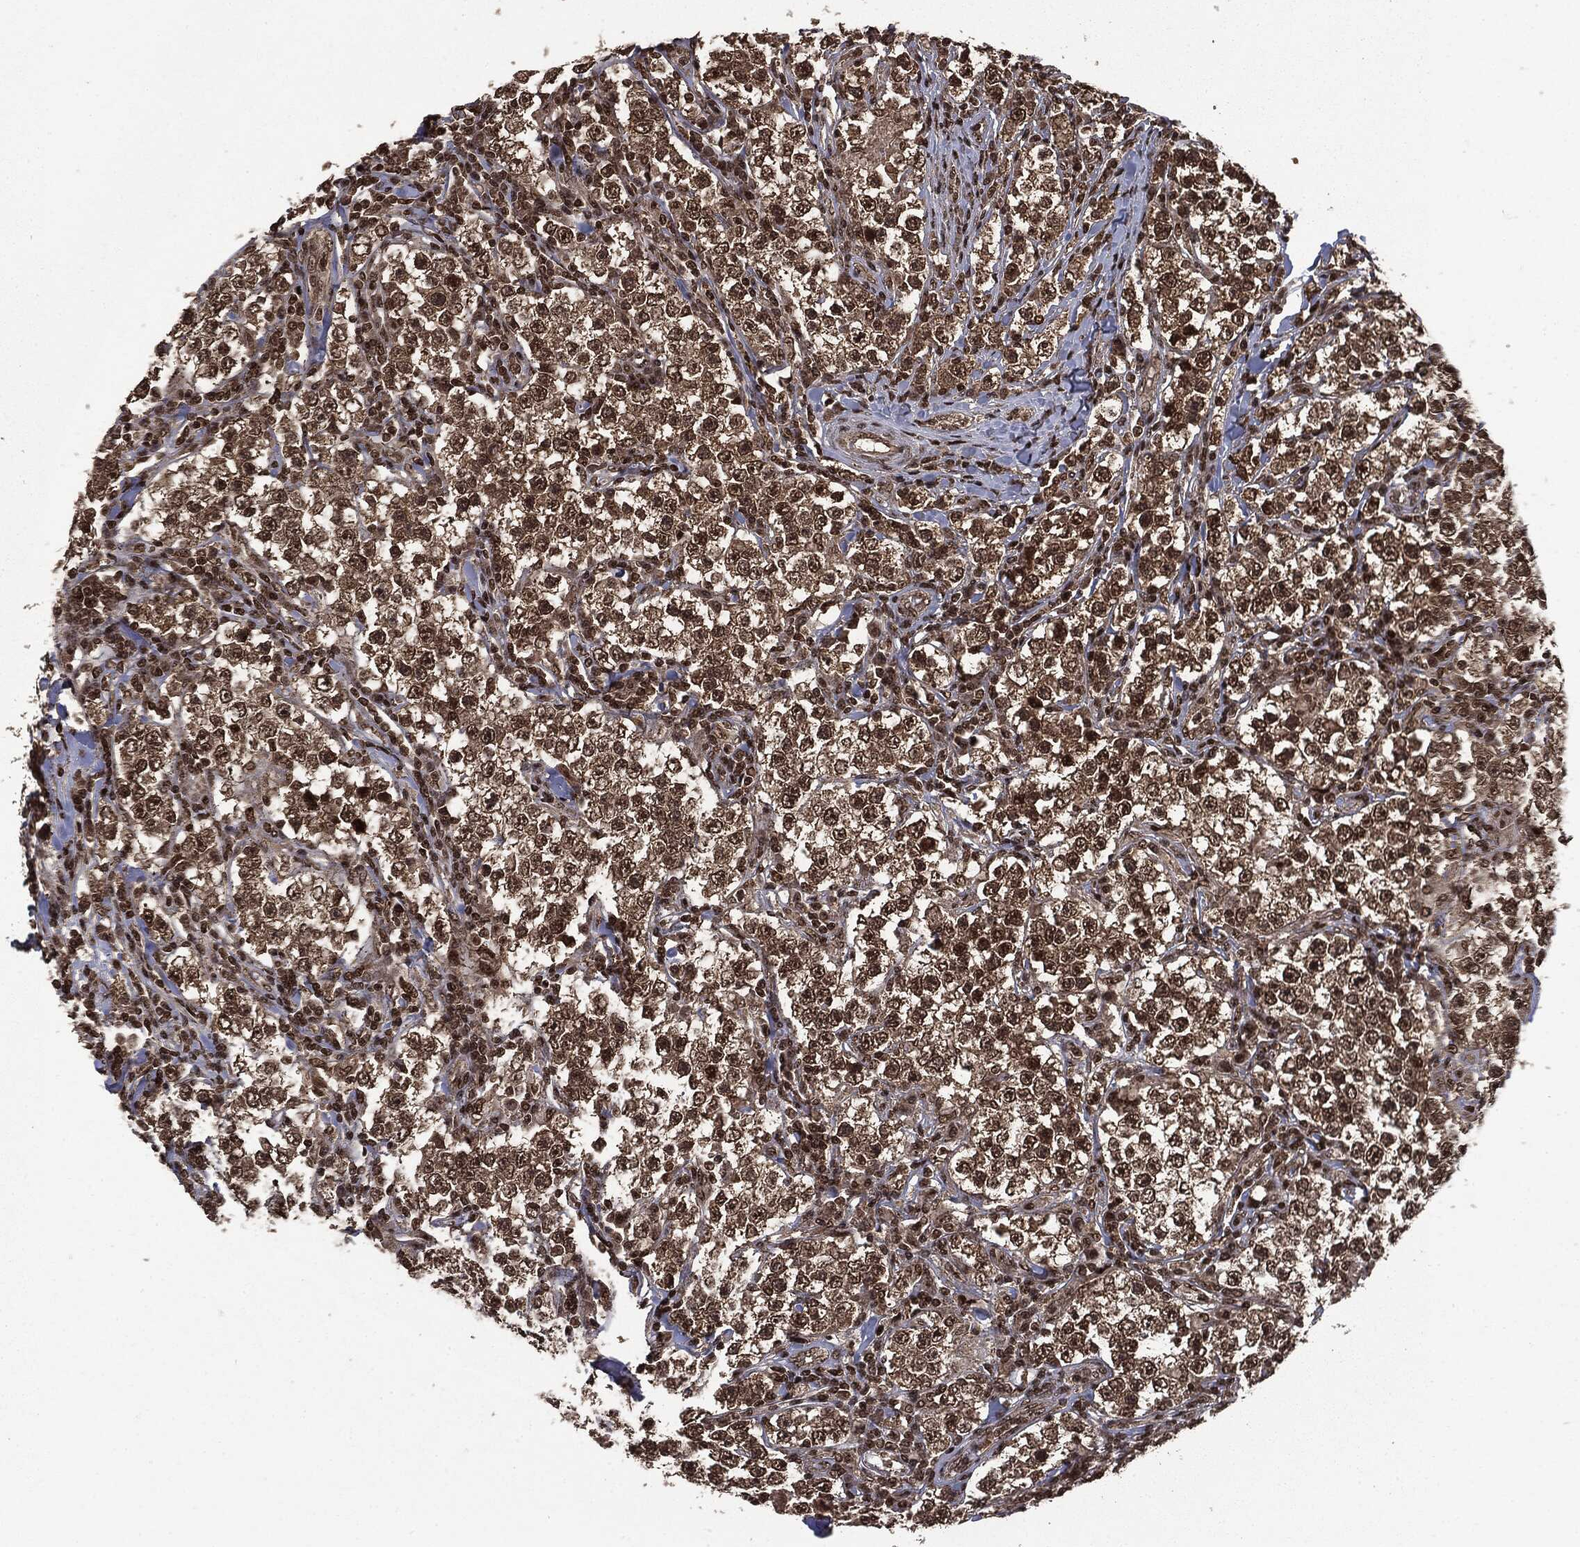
{"staining": {"intensity": "weak", "quantity": ">75%", "location": "cytoplasmic/membranous,nuclear"}, "tissue": "testis cancer", "cell_type": "Tumor cells", "image_type": "cancer", "snomed": [{"axis": "morphology", "description": "Seminoma, NOS"}, {"axis": "morphology", "description": "Carcinoma, Embryonal, NOS"}, {"axis": "topography", "description": "Testis"}], "caption": "Testis cancer was stained to show a protein in brown. There is low levels of weak cytoplasmic/membranous and nuclear staining in approximately >75% of tumor cells. The staining was performed using DAB to visualize the protein expression in brown, while the nuclei were stained in blue with hematoxylin (Magnification: 20x).", "gene": "CTDP1", "patient": {"sex": "male", "age": 41}}